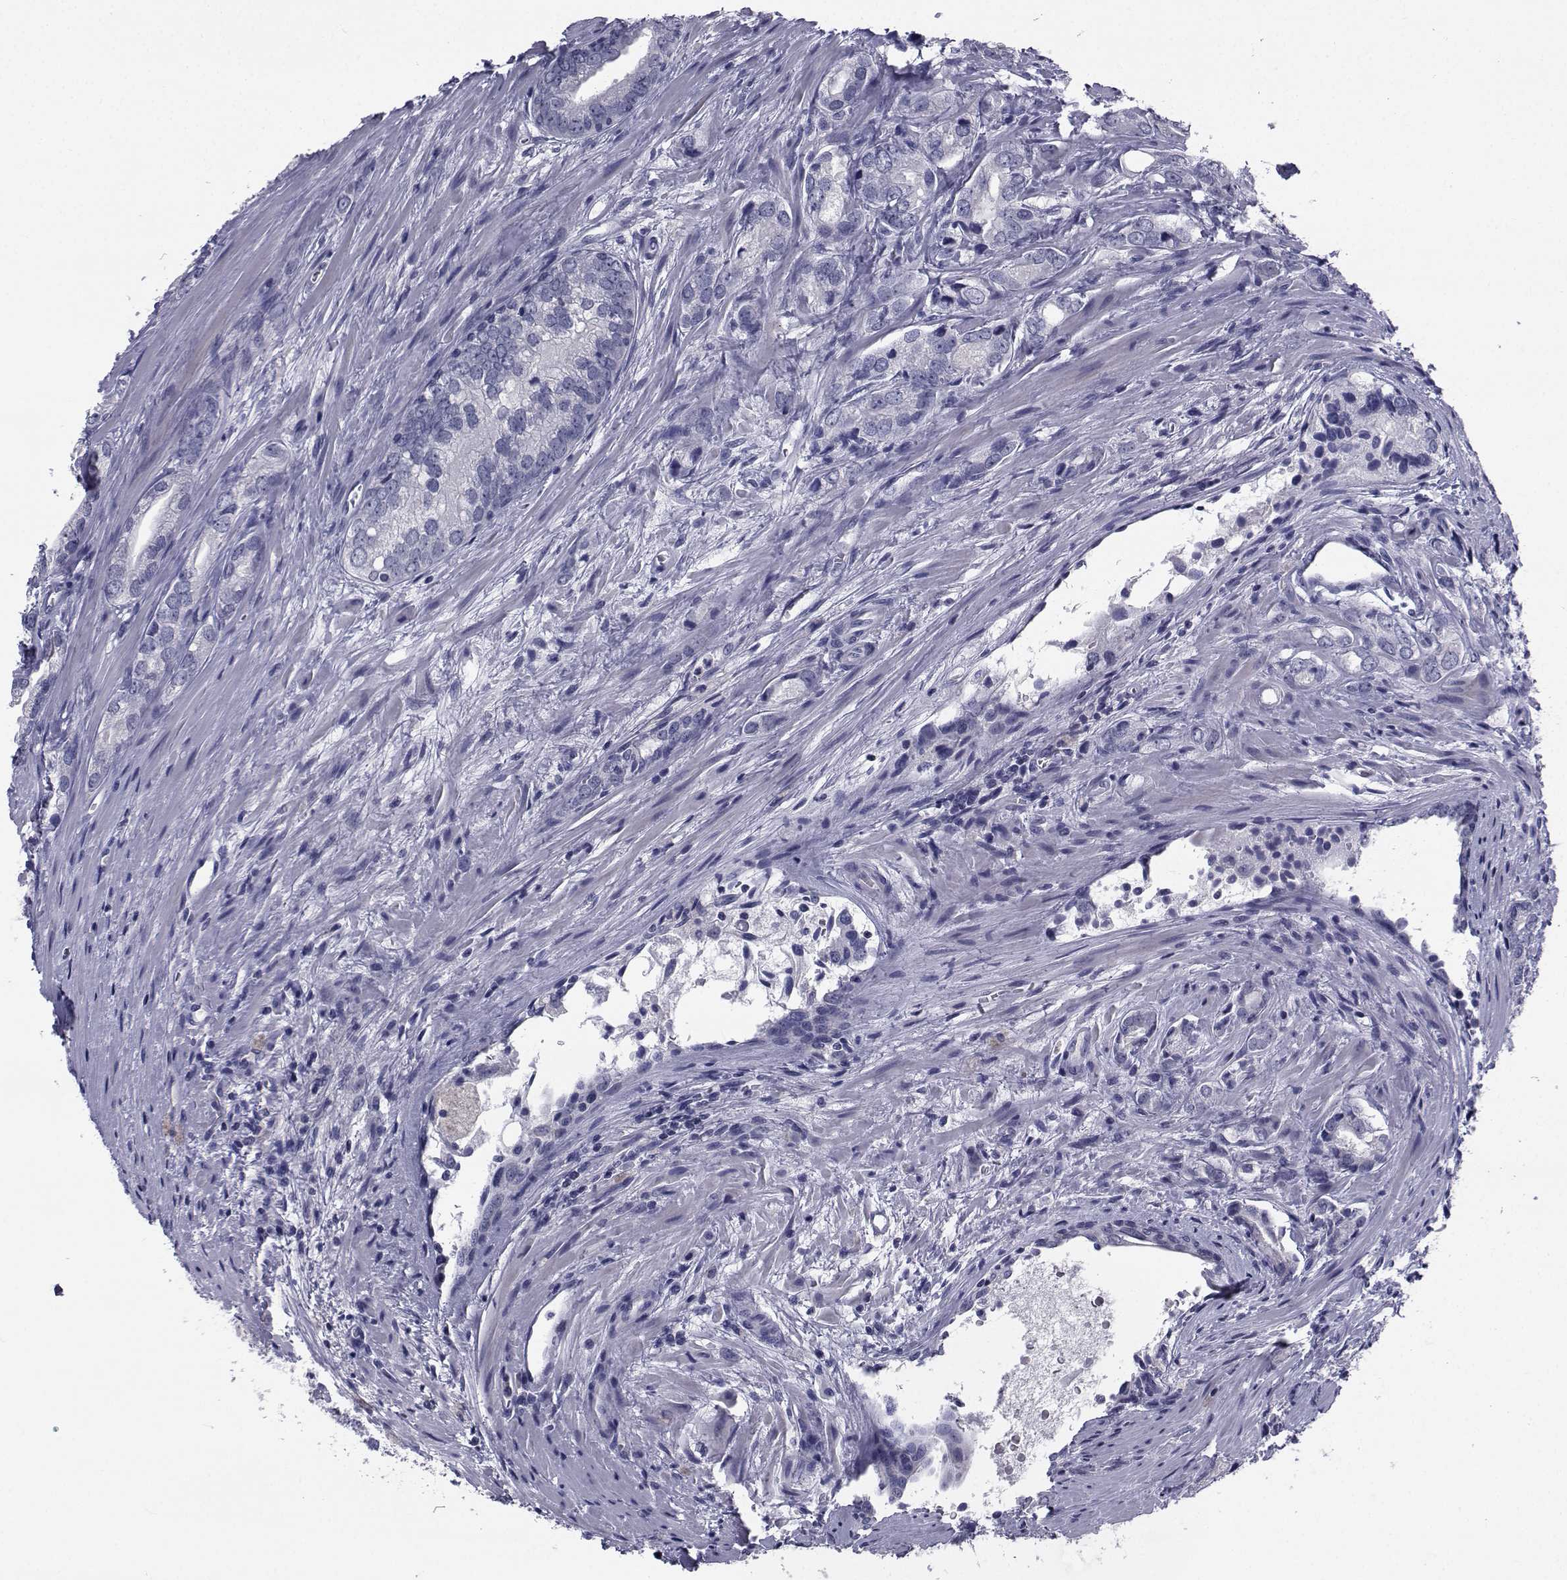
{"staining": {"intensity": "negative", "quantity": "none", "location": "none"}, "tissue": "prostate cancer", "cell_type": "Tumor cells", "image_type": "cancer", "snomed": [{"axis": "morphology", "description": "Adenocarcinoma, NOS"}, {"axis": "morphology", "description": "Adenocarcinoma, High grade"}, {"axis": "topography", "description": "Prostate"}], "caption": "An image of prostate adenocarcinoma stained for a protein reveals no brown staining in tumor cells.", "gene": "CHRNA1", "patient": {"sex": "male", "age": 70}}